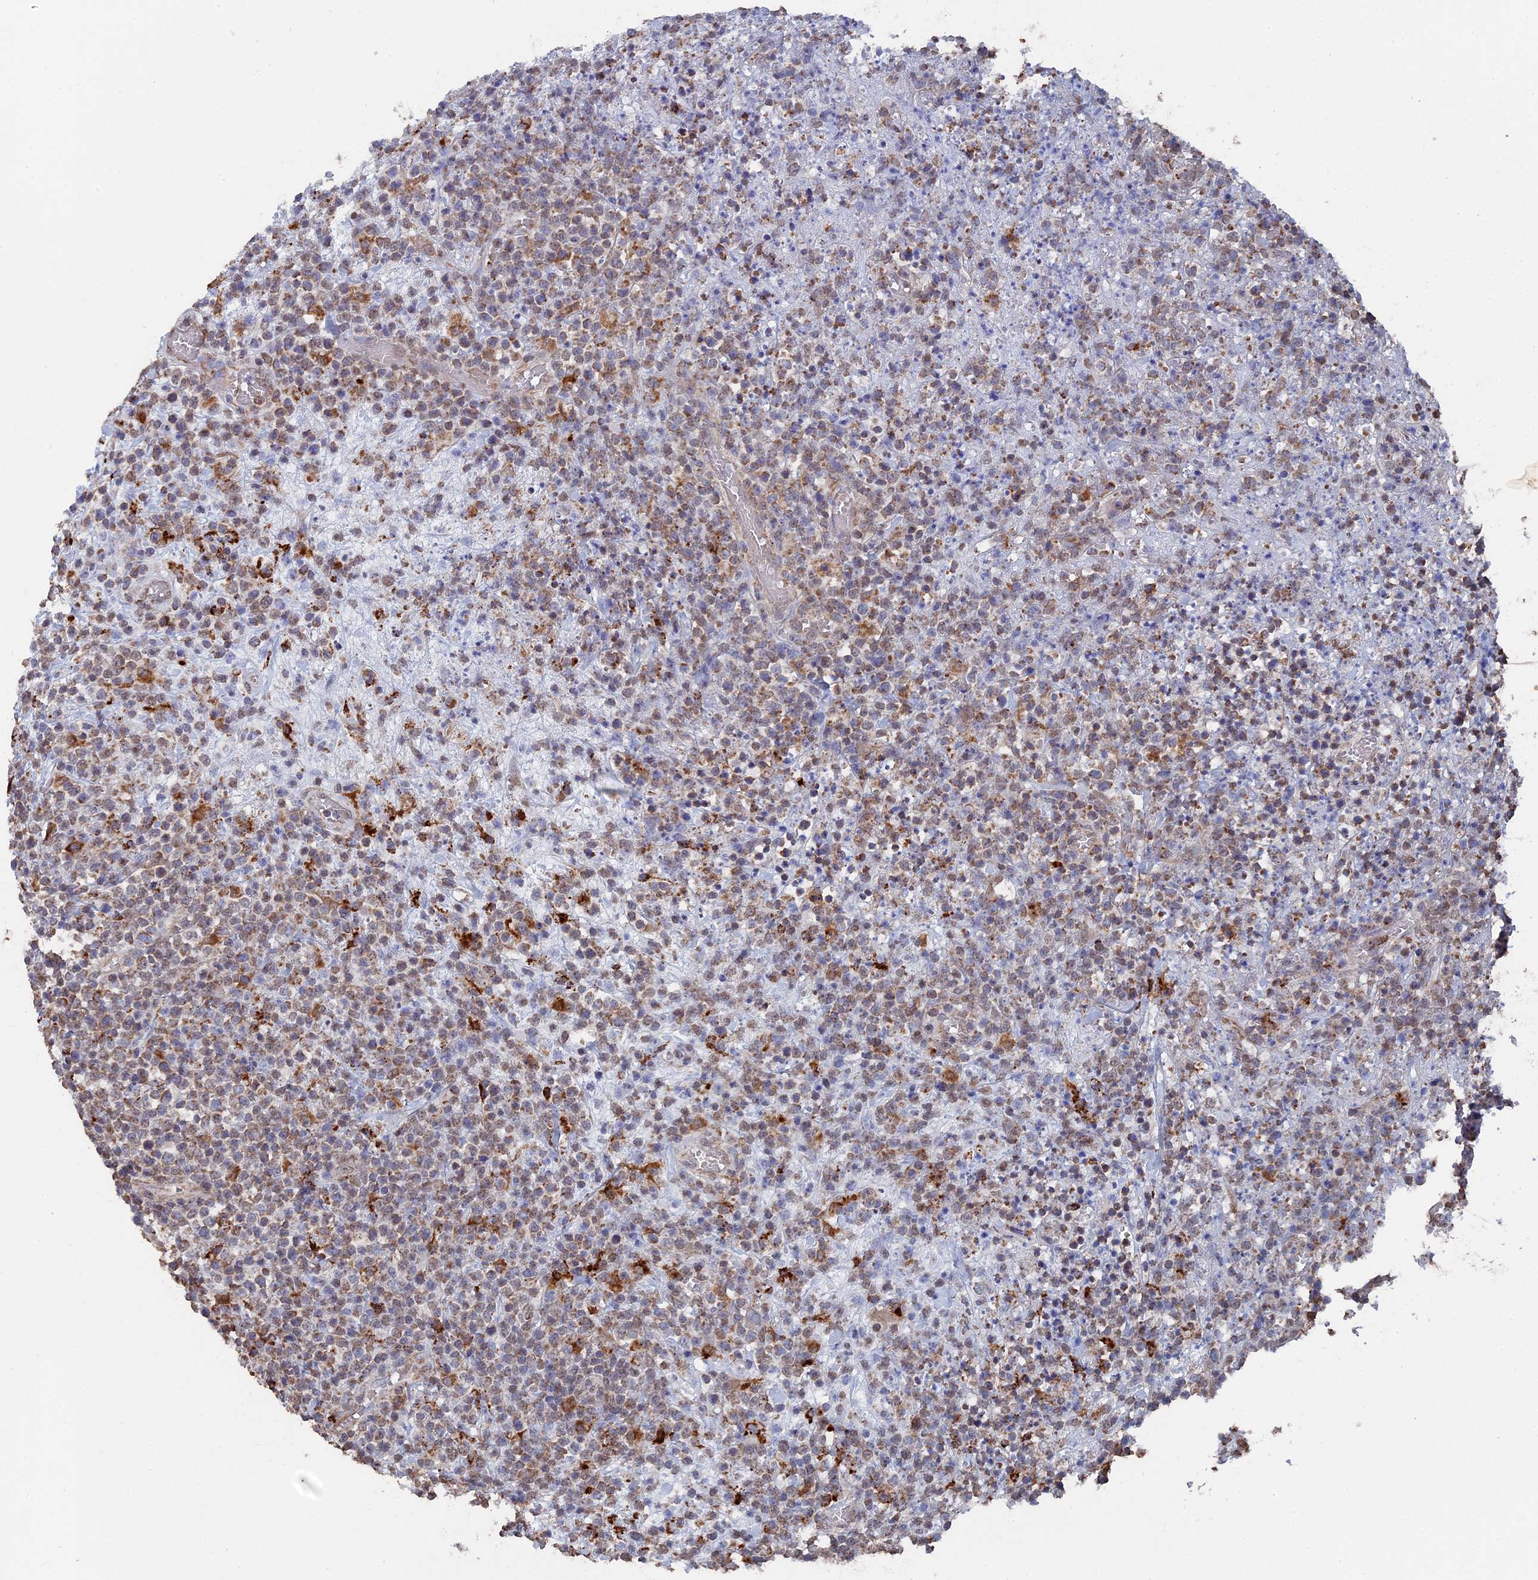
{"staining": {"intensity": "moderate", "quantity": "25%-75%", "location": "cytoplasmic/membranous,nuclear"}, "tissue": "lymphoma", "cell_type": "Tumor cells", "image_type": "cancer", "snomed": [{"axis": "morphology", "description": "Malignant lymphoma, non-Hodgkin's type, High grade"}, {"axis": "topography", "description": "Colon"}], "caption": "Human lymphoma stained for a protein (brown) reveals moderate cytoplasmic/membranous and nuclear positive expression in approximately 25%-75% of tumor cells.", "gene": "SMG9", "patient": {"sex": "female", "age": 53}}